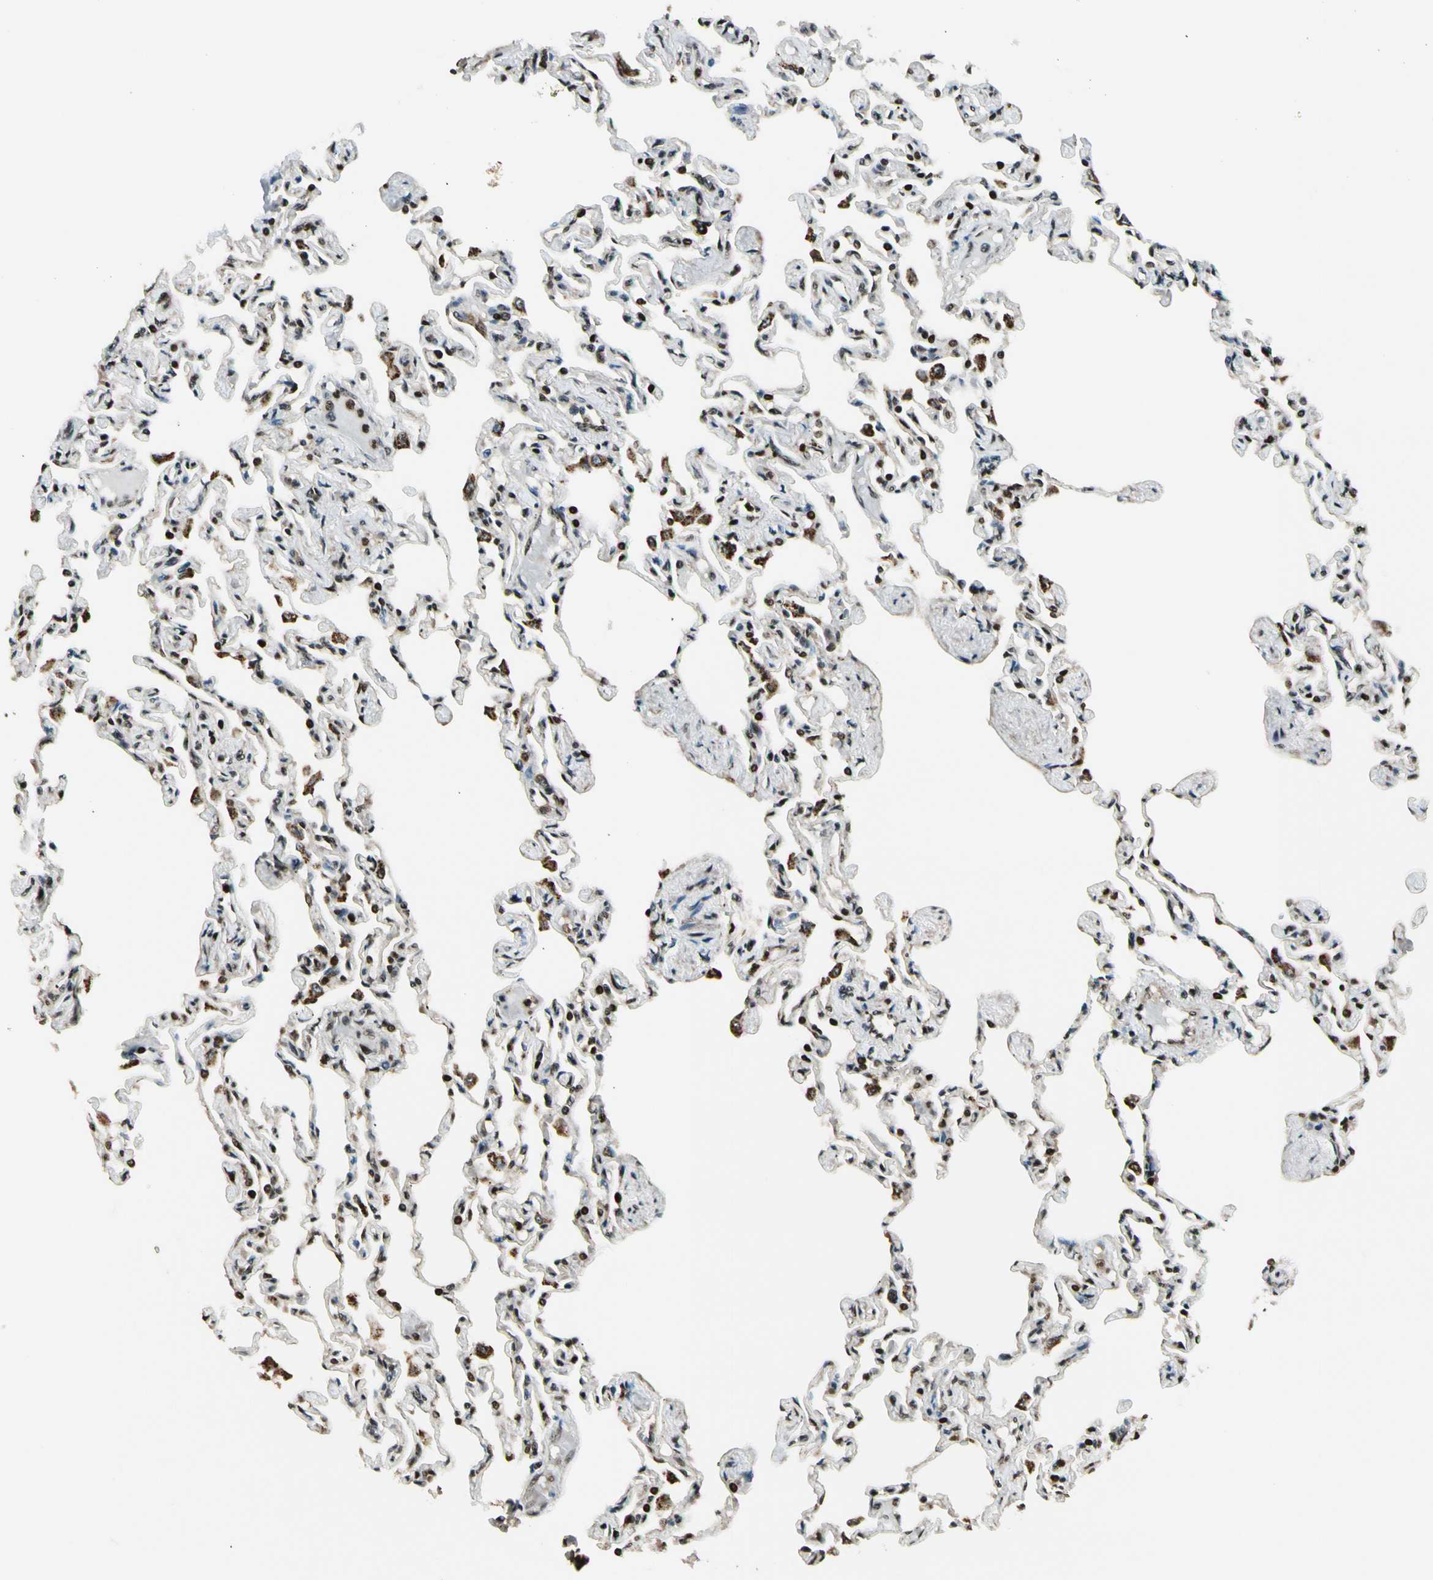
{"staining": {"intensity": "strong", "quantity": ">75%", "location": "nuclear"}, "tissue": "lung", "cell_type": "Alveolar cells", "image_type": "normal", "snomed": [{"axis": "morphology", "description": "Normal tissue, NOS"}, {"axis": "topography", "description": "Lung"}], "caption": "Immunohistochemistry (IHC) staining of unremarkable lung, which shows high levels of strong nuclear positivity in about >75% of alveolar cells indicating strong nuclear protein expression. The staining was performed using DAB (3,3'-diaminobenzidine) (brown) for protein detection and nuclei were counterstained in hematoxylin (blue).", "gene": "TSHZ3", "patient": {"sex": "male", "age": 21}}